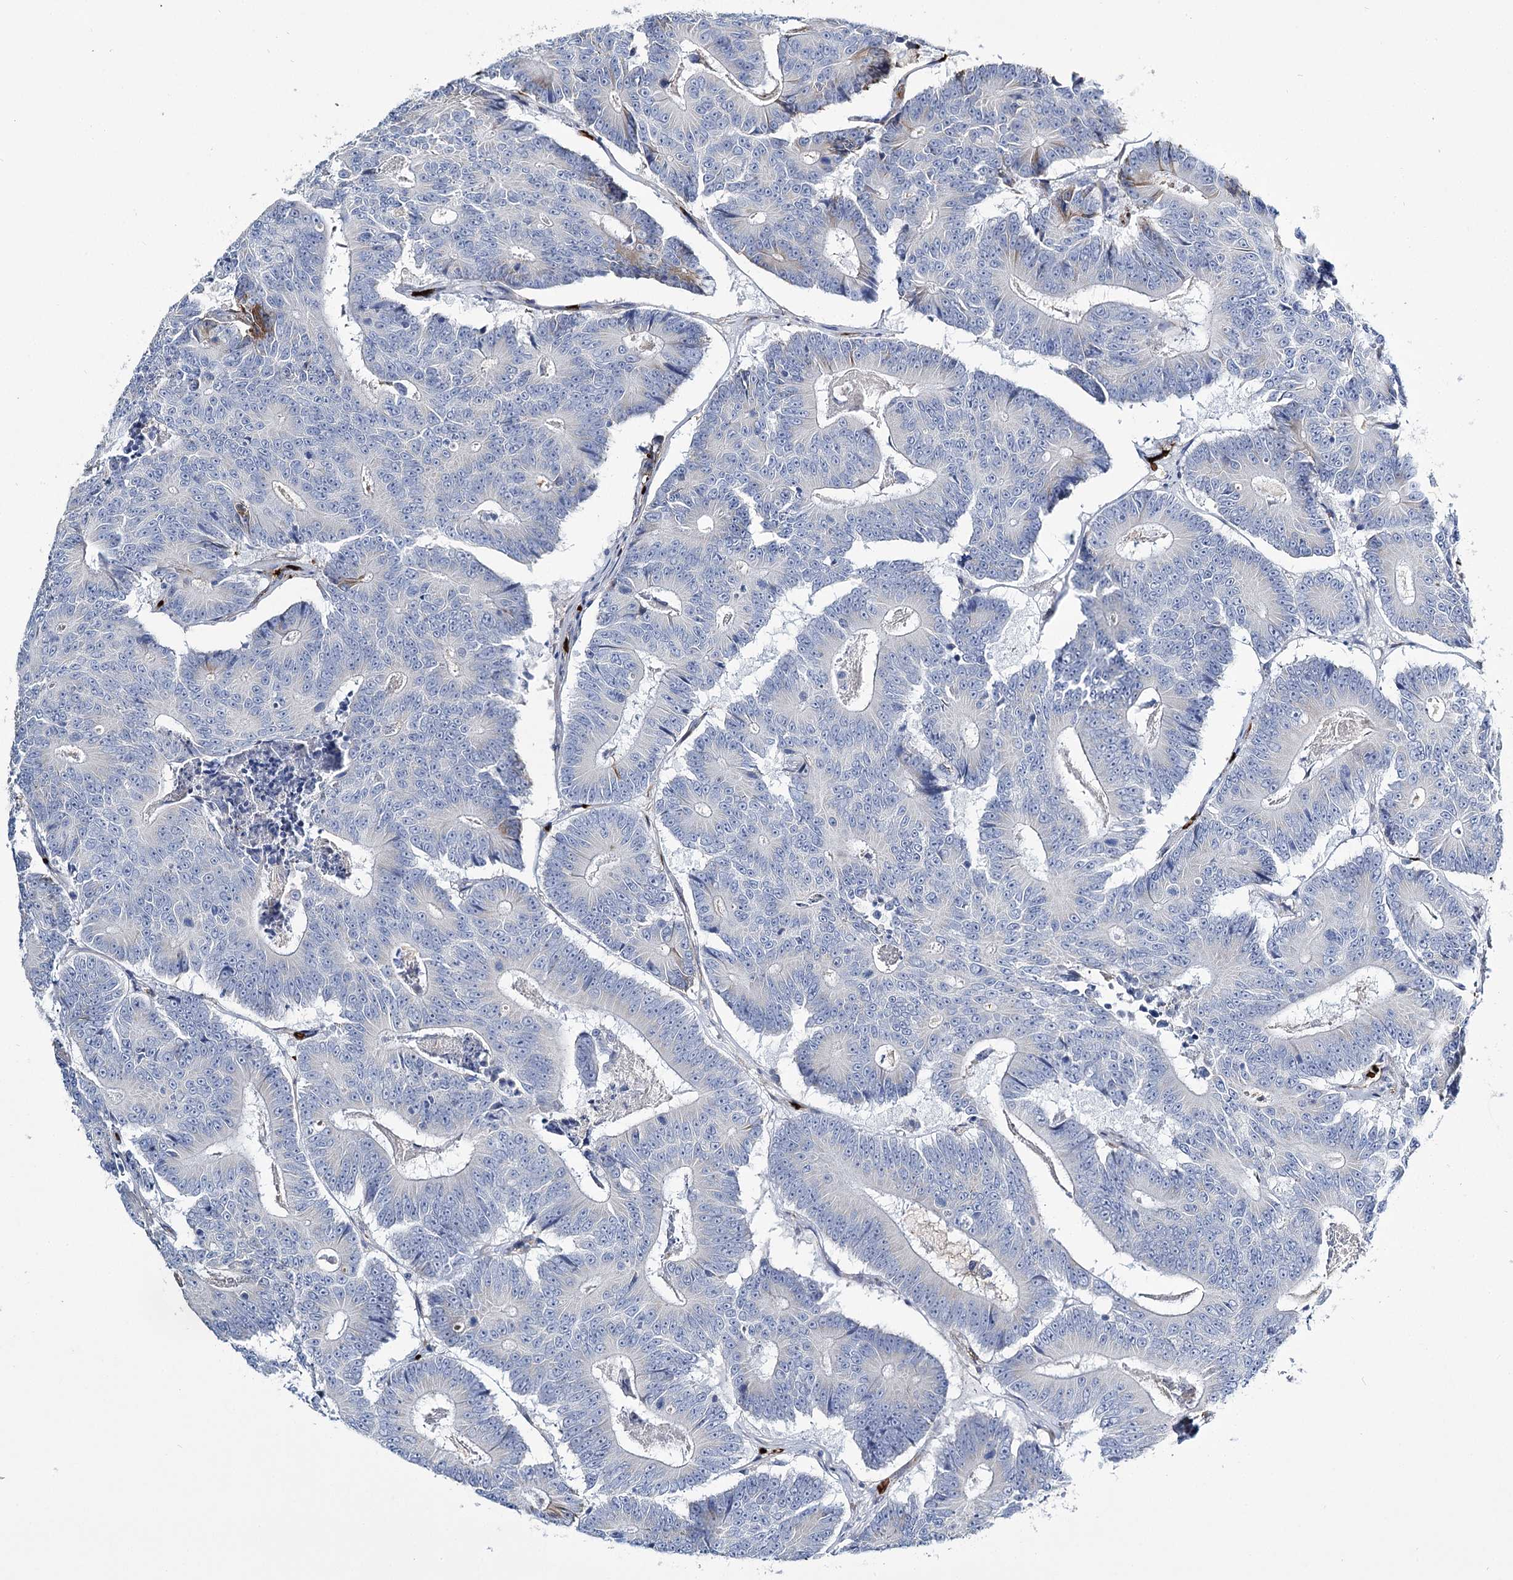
{"staining": {"intensity": "negative", "quantity": "none", "location": "none"}, "tissue": "colorectal cancer", "cell_type": "Tumor cells", "image_type": "cancer", "snomed": [{"axis": "morphology", "description": "Adenocarcinoma, NOS"}, {"axis": "topography", "description": "Colon"}], "caption": "A photomicrograph of human colorectal cancer (adenocarcinoma) is negative for staining in tumor cells.", "gene": "GBF1", "patient": {"sex": "male", "age": 83}}